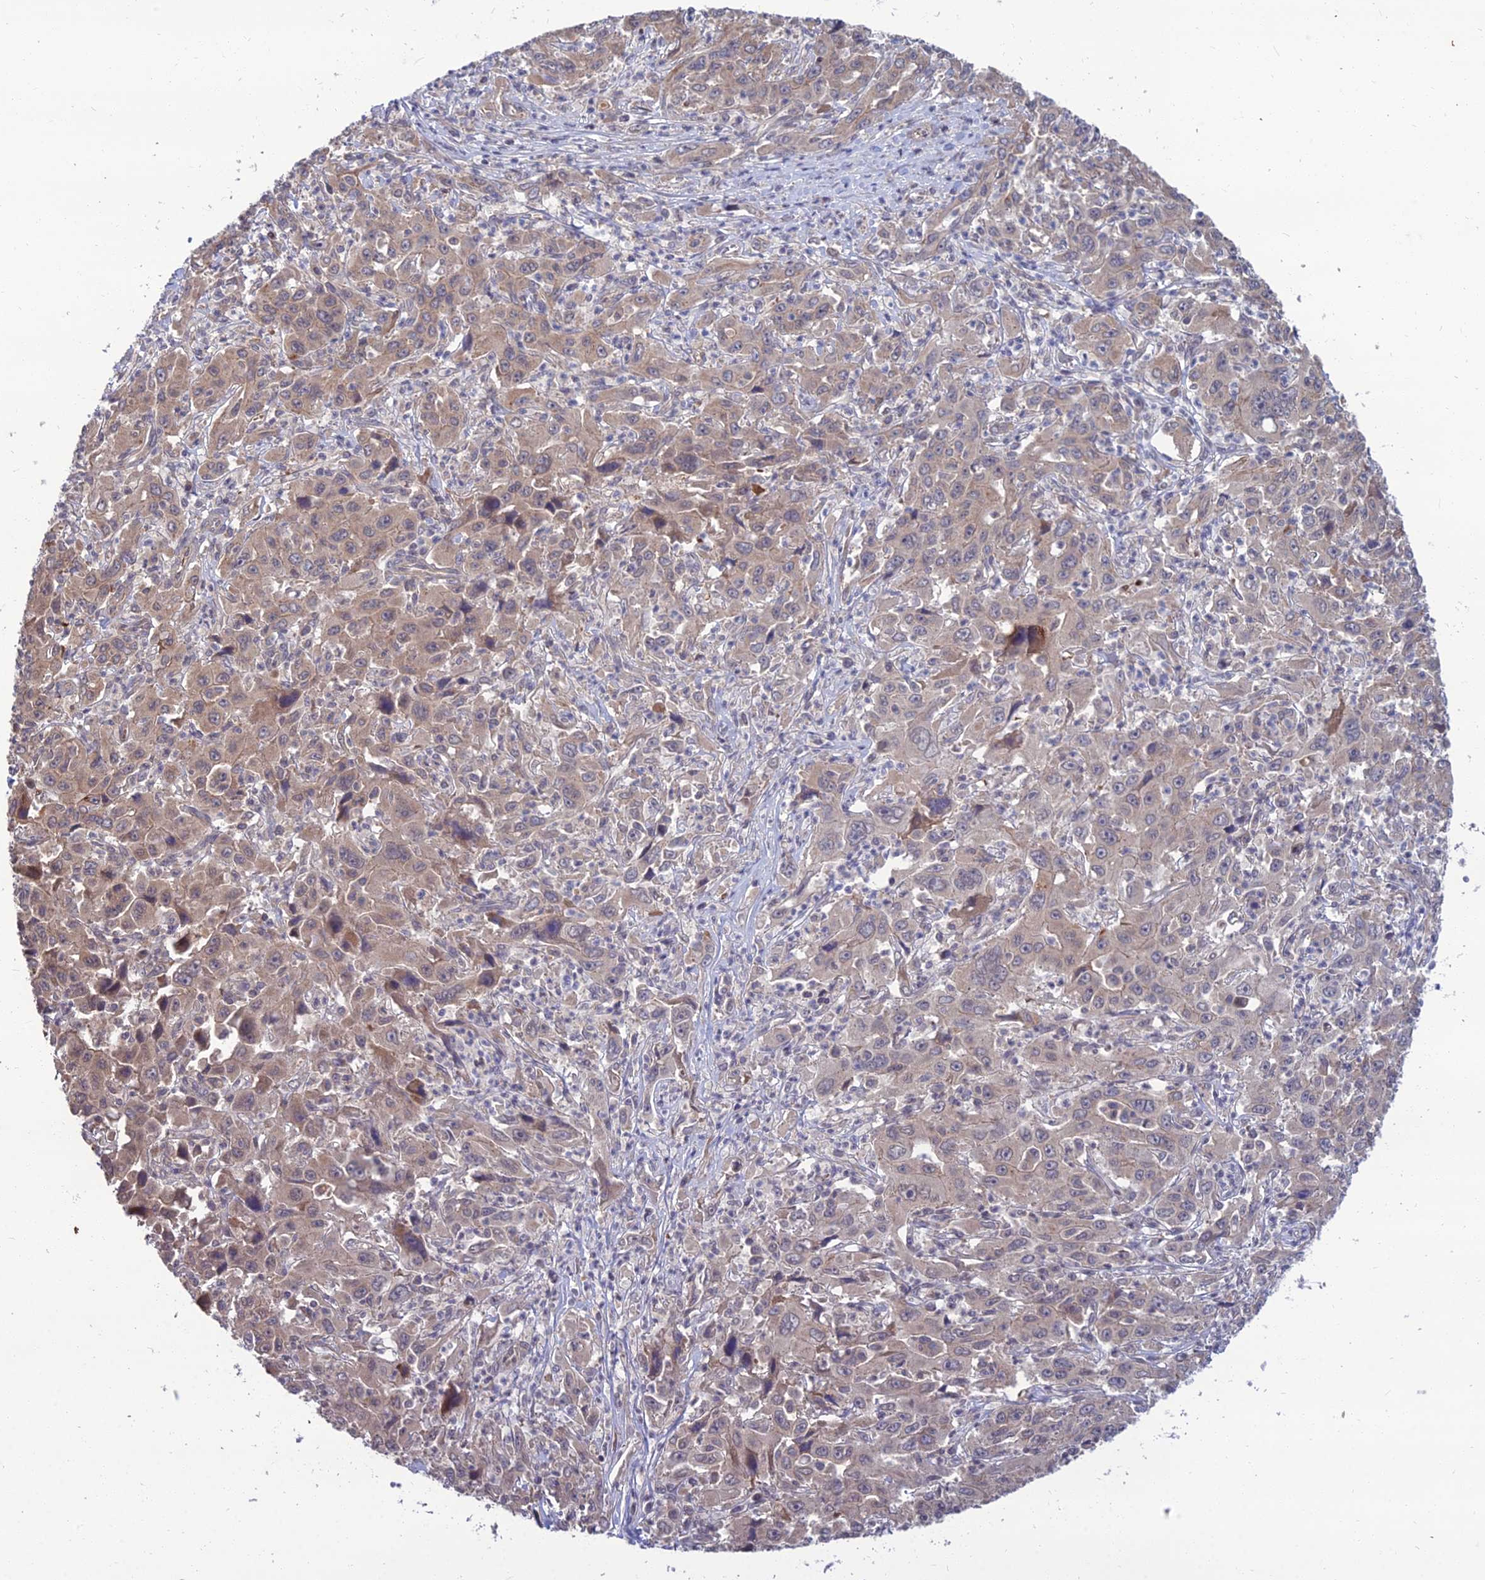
{"staining": {"intensity": "weak", "quantity": "25%-75%", "location": "cytoplasmic/membranous"}, "tissue": "liver cancer", "cell_type": "Tumor cells", "image_type": "cancer", "snomed": [{"axis": "morphology", "description": "Carcinoma, Hepatocellular, NOS"}, {"axis": "topography", "description": "Liver"}], "caption": "A micrograph of human liver hepatocellular carcinoma stained for a protein displays weak cytoplasmic/membranous brown staining in tumor cells.", "gene": "OPA3", "patient": {"sex": "male", "age": 63}}